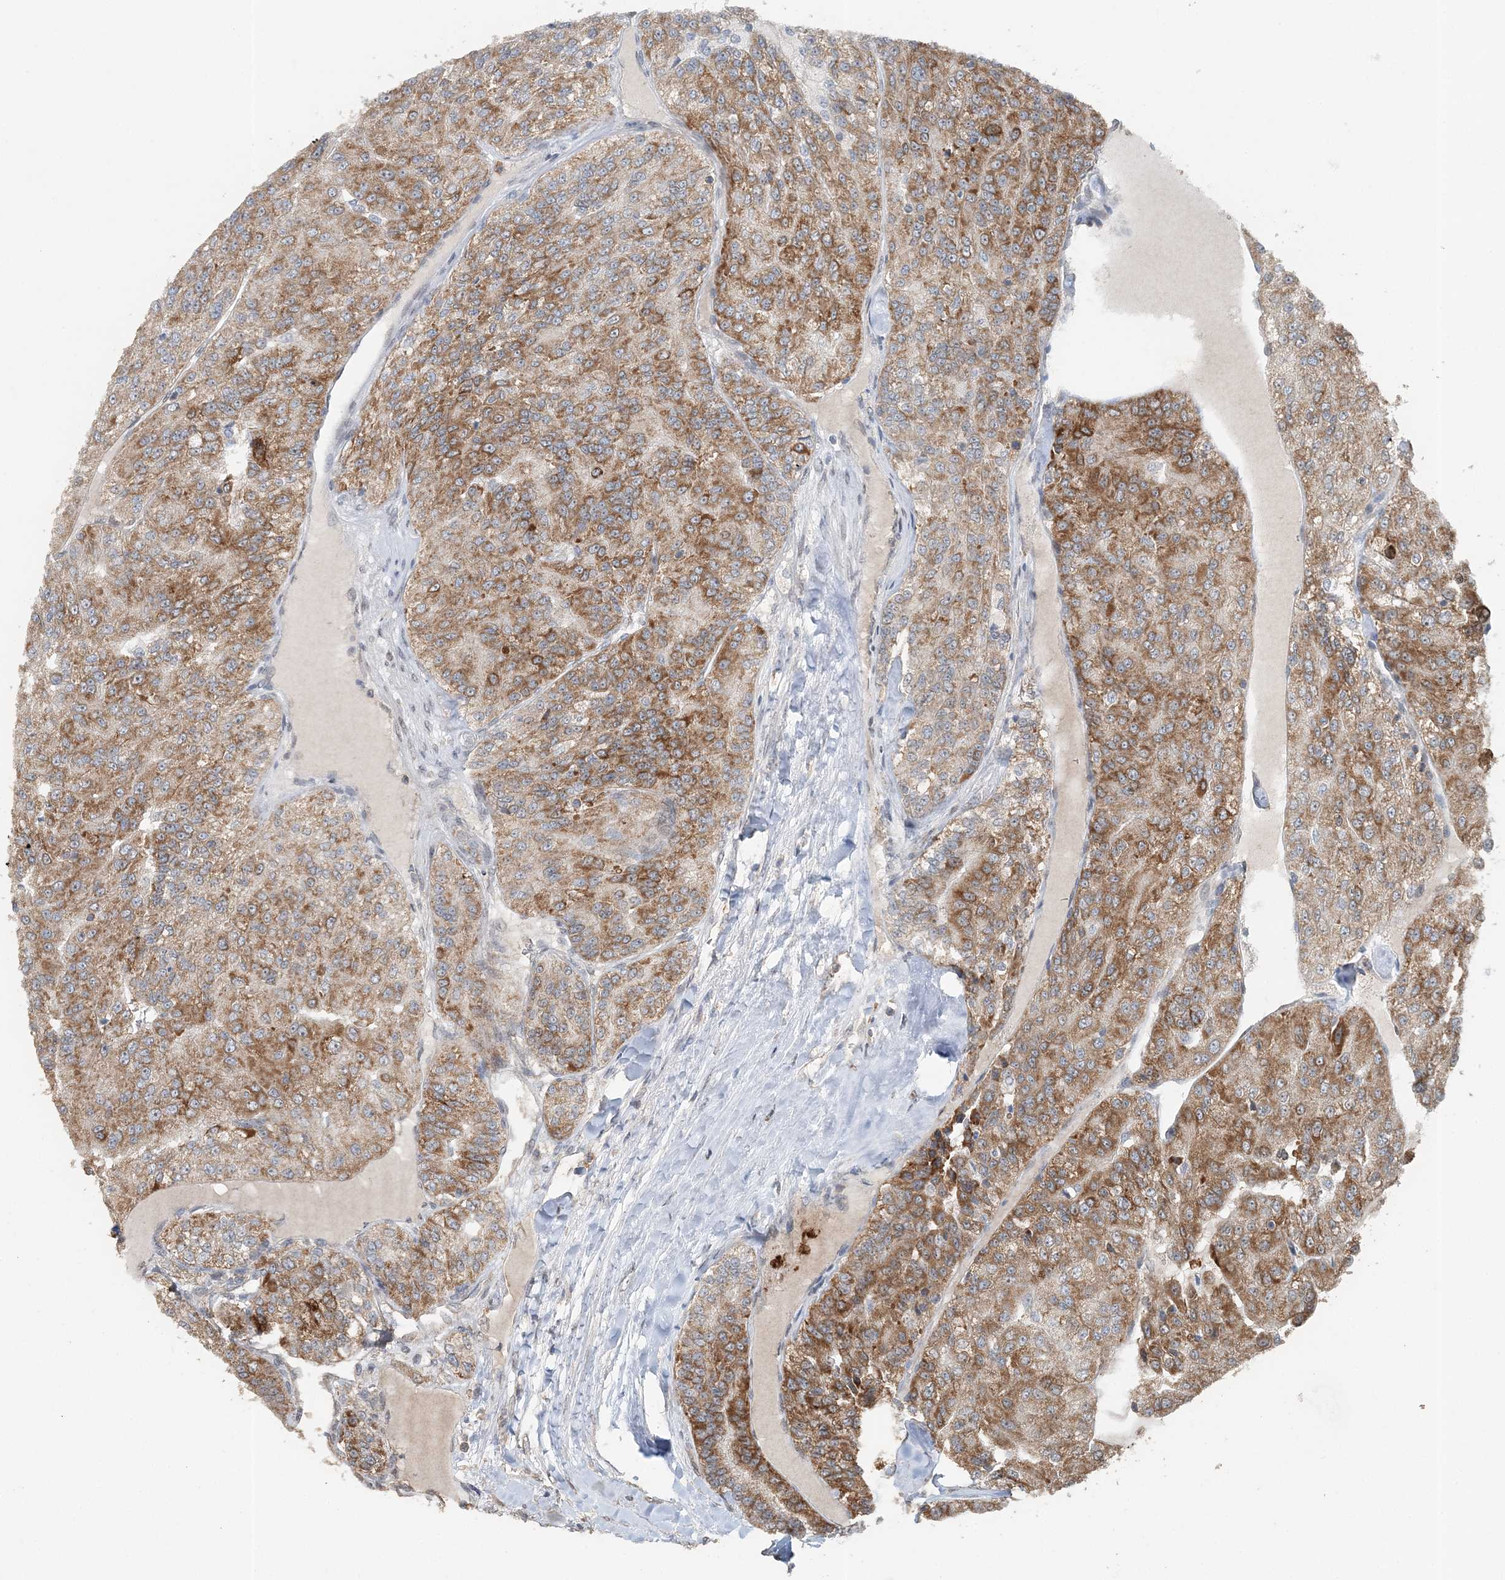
{"staining": {"intensity": "moderate", "quantity": ">75%", "location": "cytoplasmic/membranous"}, "tissue": "renal cancer", "cell_type": "Tumor cells", "image_type": "cancer", "snomed": [{"axis": "morphology", "description": "Adenocarcinoma, NOS"}, {"axis": "topography", "description": "Kidney"}], "caption": "High-power microscopy captured an IHC photomicrograph of renal adenocarcinoma, revealing moderate cytoplasmic/membranous positivity in about >75% of tumor cells.", "gene": "FAM110A", "patient": {"sex": "female", "age": 63}}